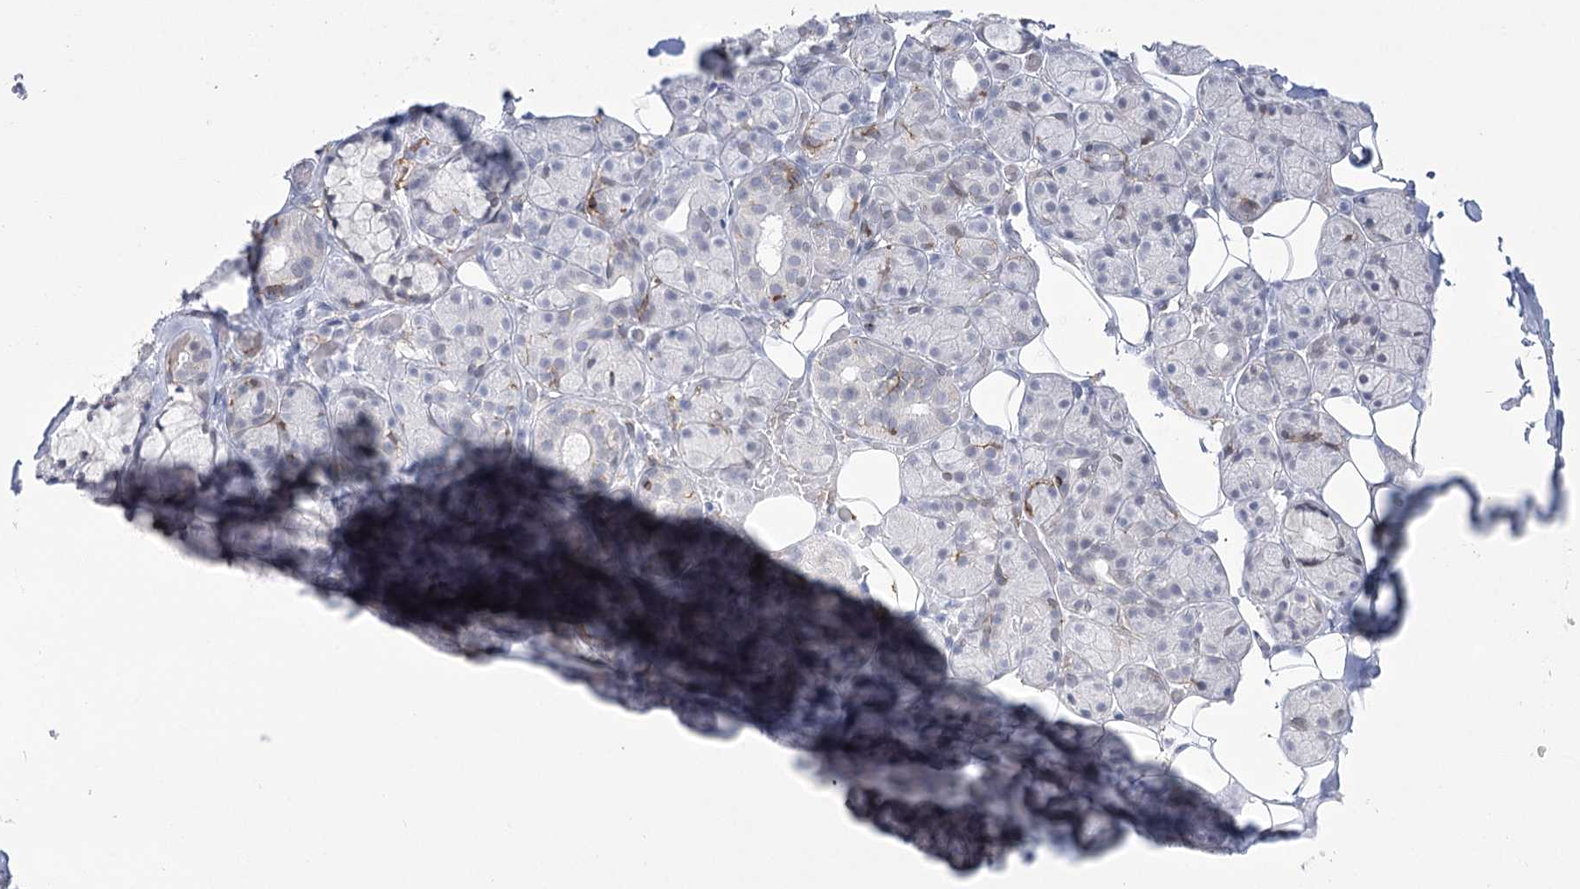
{"staining": {"intensity": "negative", "quantity": "none", "location": "none"}, "tissue": "salivary gland", "cell_type": "Glandular cells", "image_type": "normal", "snomed": [{"axis": "morphology", "description": "Normal tissue, NOS"}, {"axis": "topography", "description": "Salivary gland"}], "caption": "The image exhibits no staining of glandular cells in unremarkable salivary gland.", "gene": "C11orf1", "patient": {"sex": "male", "age": 63}}